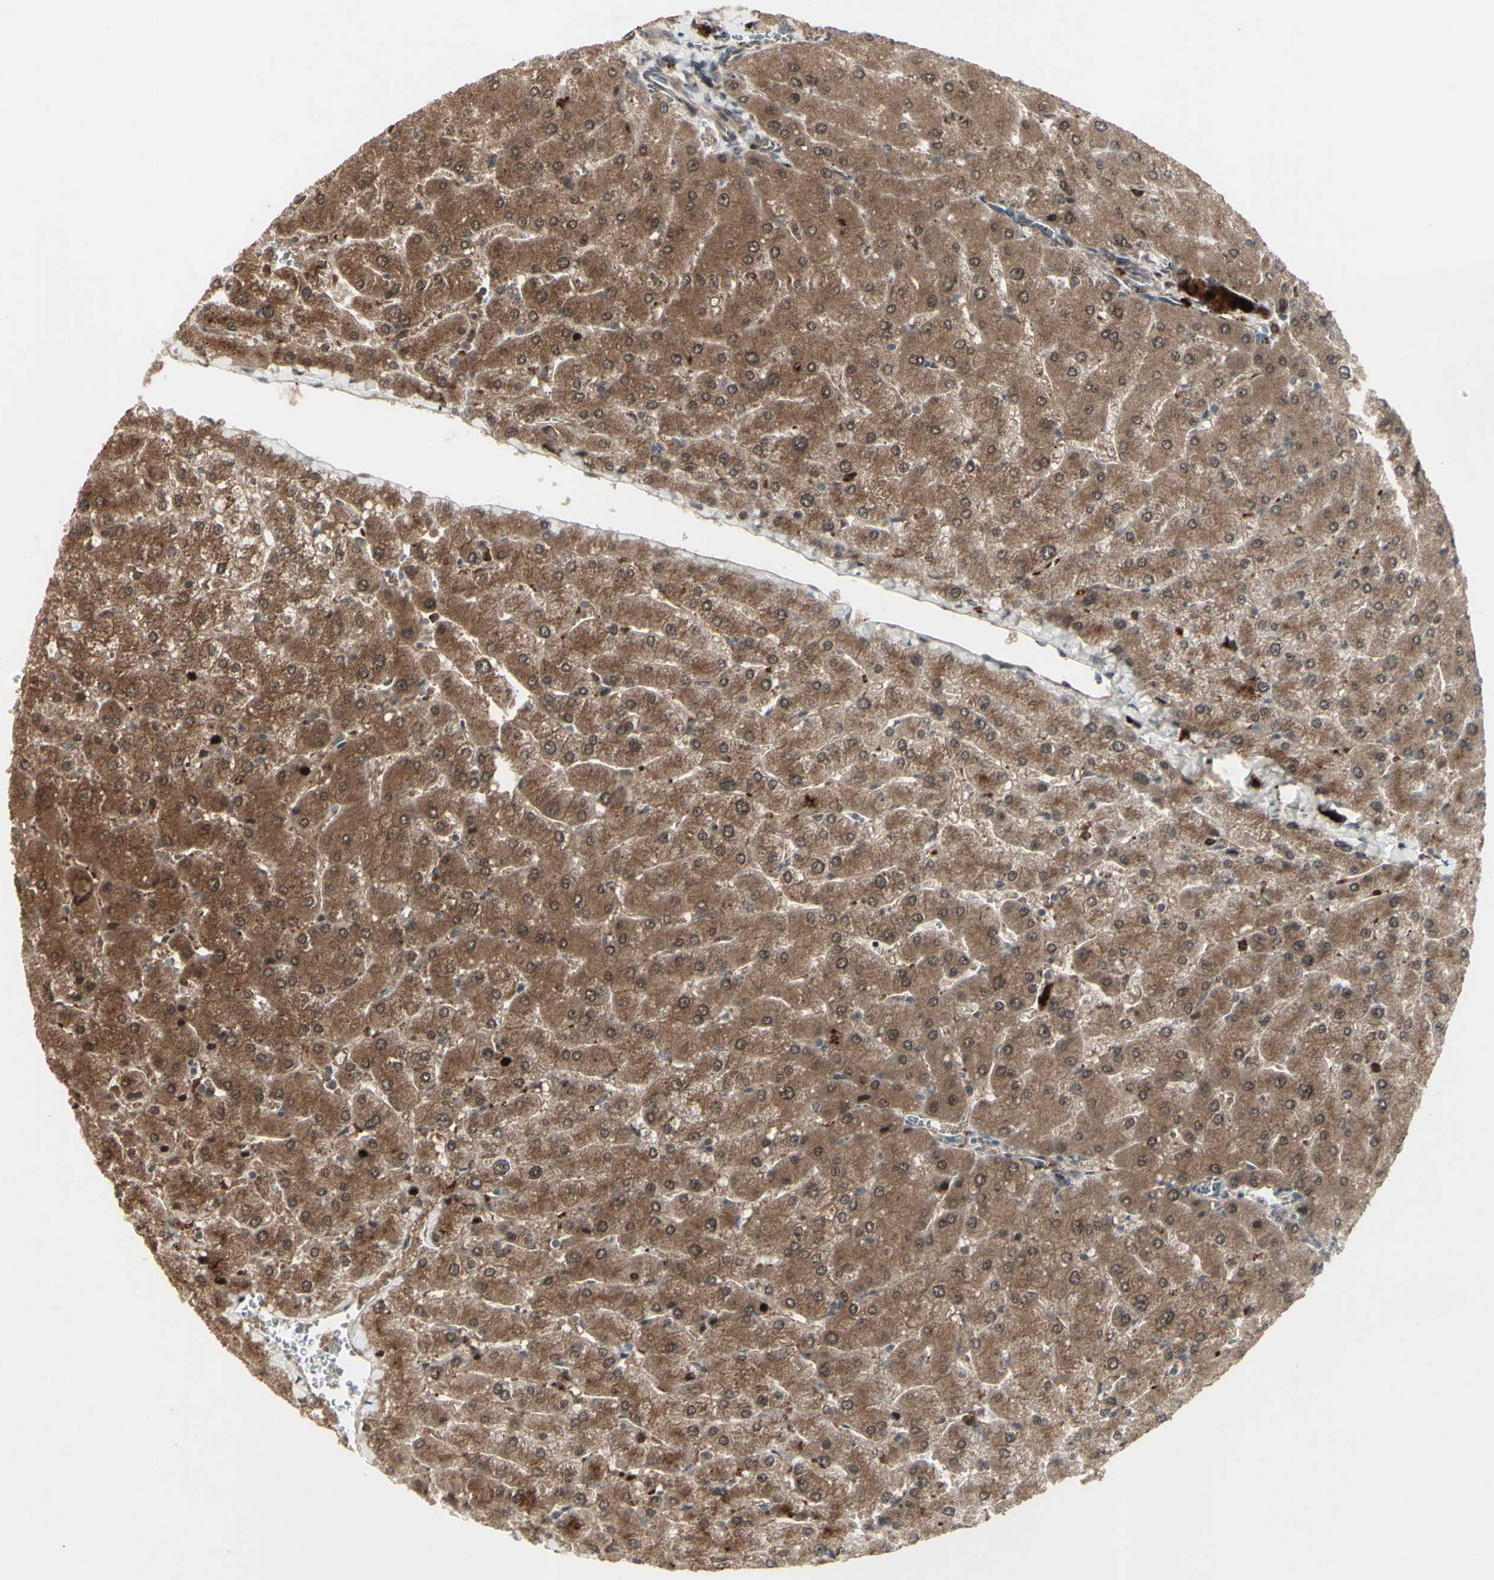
{"staining": {"intensity": "moderate", "quantity": ">75%", "location": "cytoplasmic/membranous"}, "tissue": "liver", "cell_type": "Cholangiocytes", "image_type": "normal", "snomed": [{"axis": "morphology", "description": "Normal tissue, NOS"}, {"axis": "topography", "description": "Liver"}], "caption": "The micrograph exhibits immunohistochemical staining of benign liver. There is moderate cytoplasmic/membranous staining is appreciated in about >75% of cholangiocytes.", "gene": "MLF2", "patient": {"sex": "male", "age": 55}}